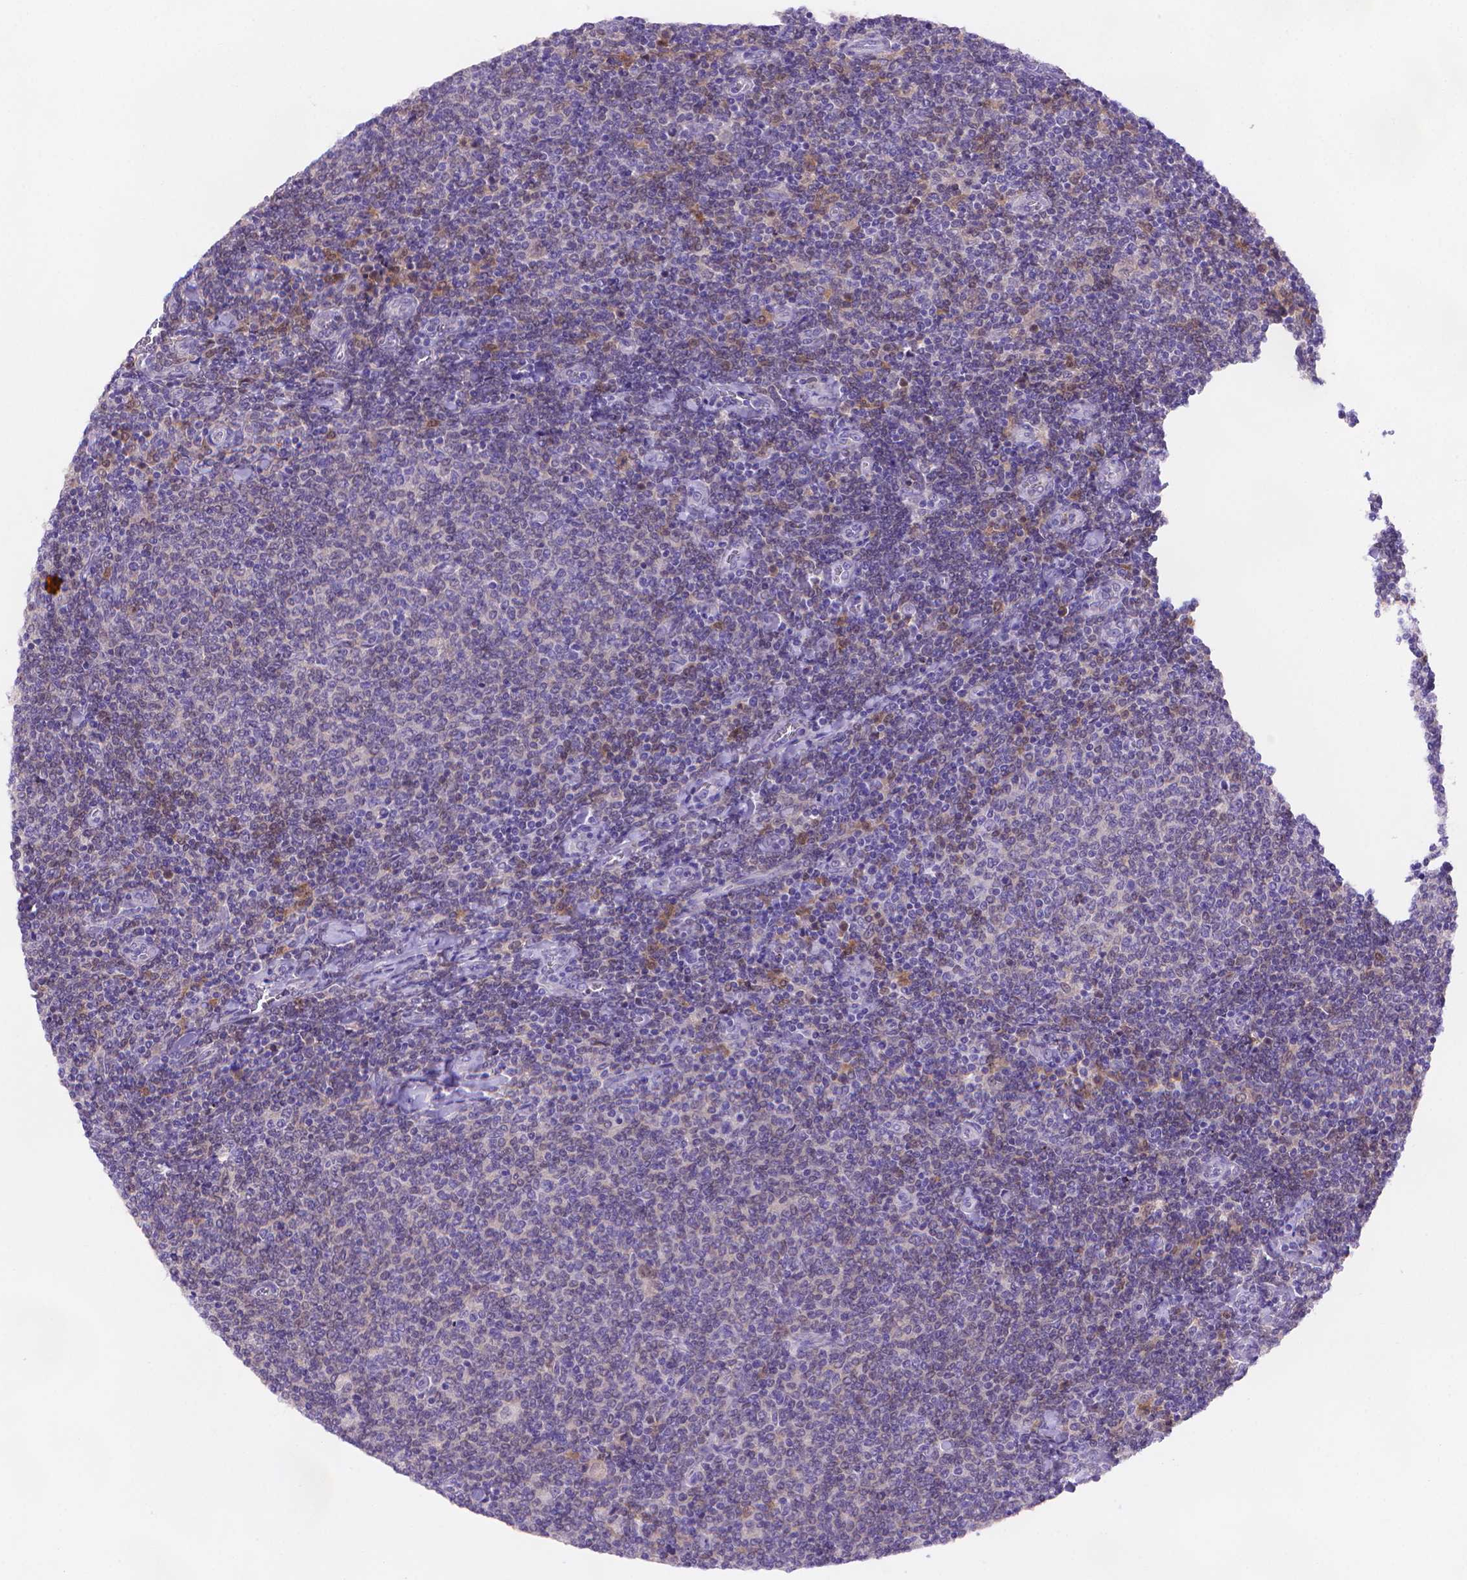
{"staining": {"intensity": "negative", "quantity": "none", "location": "none"}, "tissue": "lymphoma", "cell_type": "Tumor cells", "image_type": "cancer", "snomed": [{"axis": "morphology", "description": "Malignant lymphoma, non-Hodgkin's type, Low grade"}, {"axis": "topography", "description": "Lymph node"}], "caption": "A histopathology image of human lymphoma is negative for staining in tumor cells. (Immunohistochemistry, brightfield microscopy, high magnification).", "gene": "FGD2", "patient": {"sex": "male", "age": 52}}